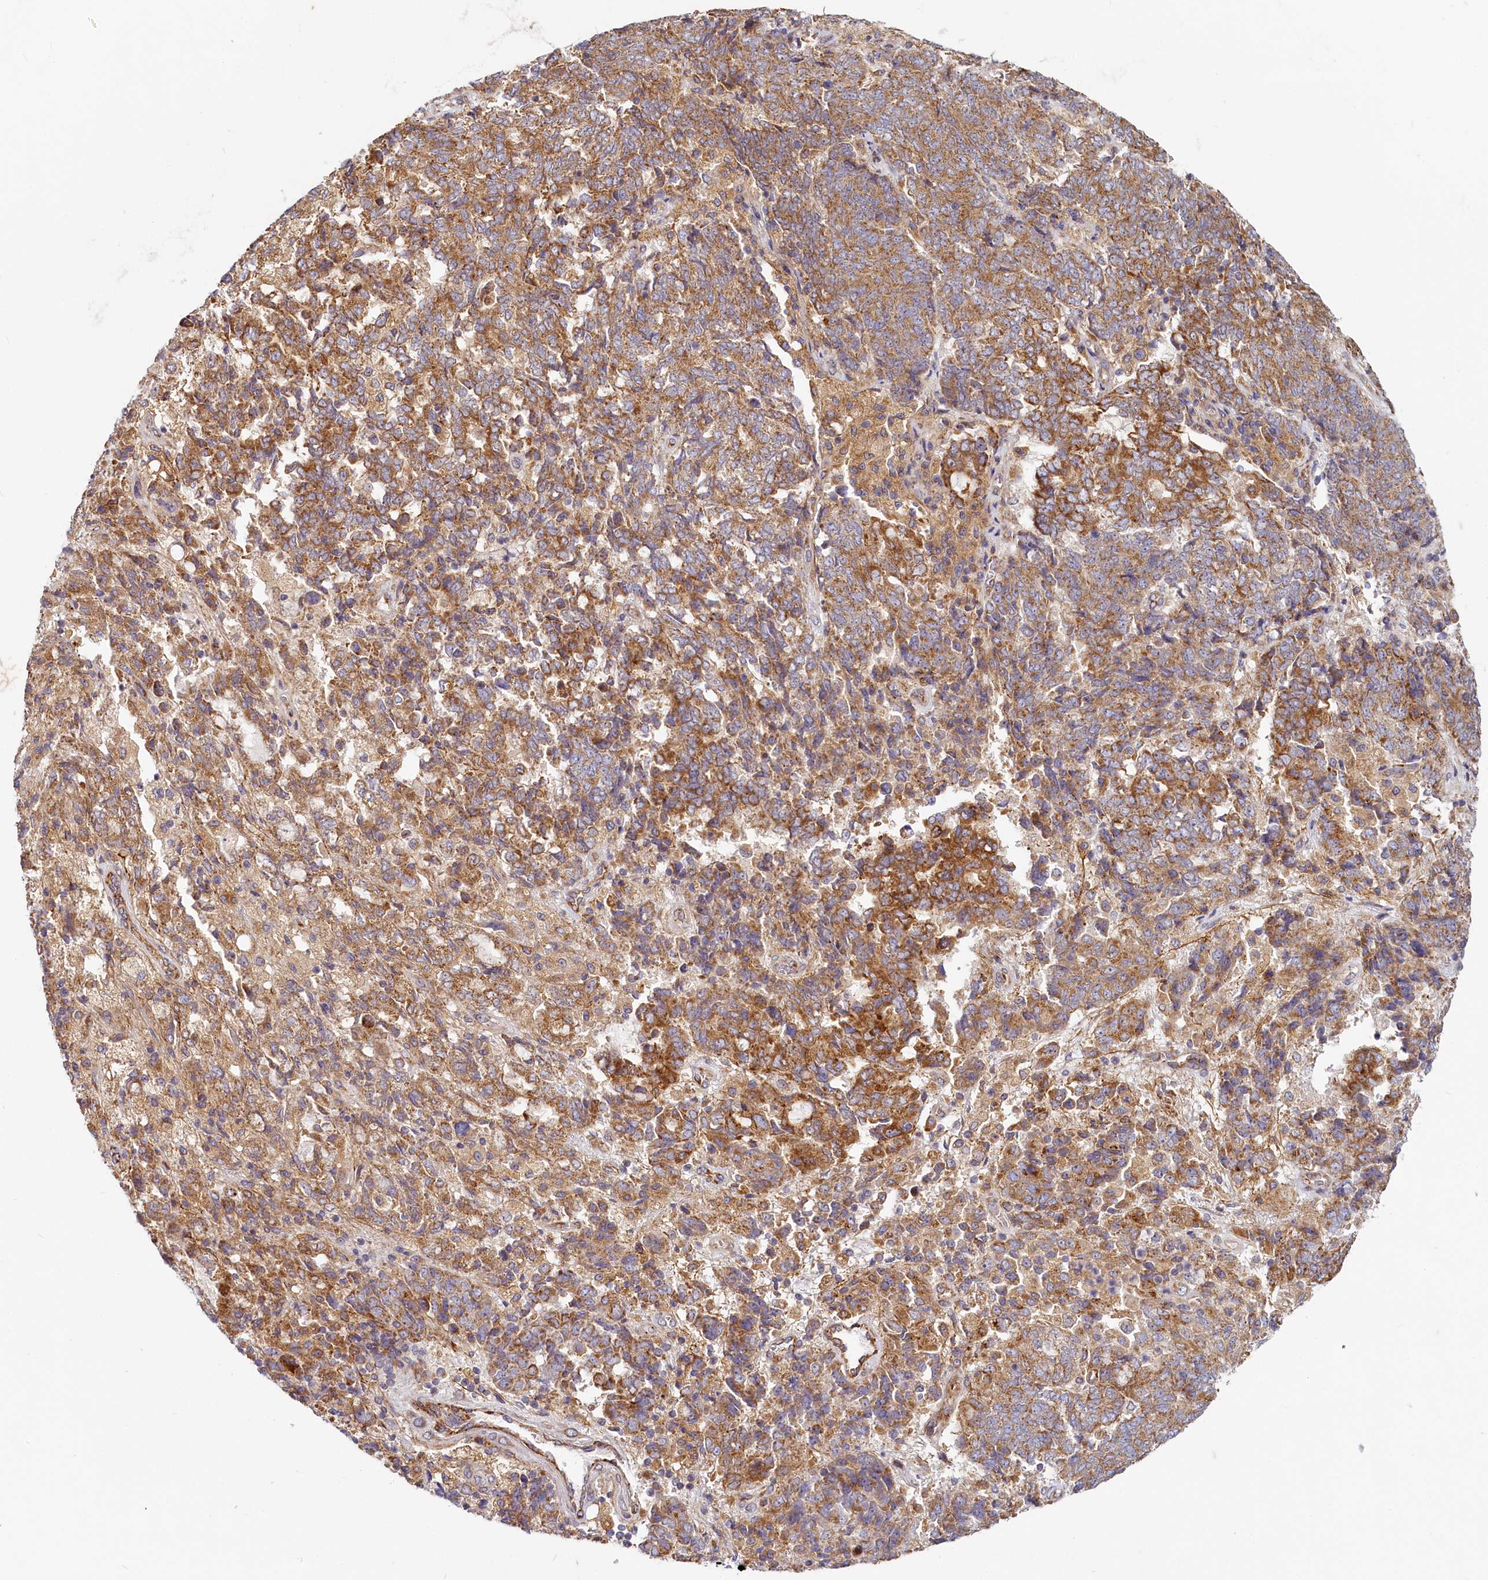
{"staining": {"intensity": "moderate", "quantity": ">75%", "location": "cytoplasmic/membranous"}, "tissue": "endometrial cancer", "cell_type": "Tumor cells", "image_type": "cancer", "snomed": [{"axis": "morphology", "description": "Adenocarcinoma, NOS"}, {"axis": "topography", "description": "Endometrium"}], "caption": "Tumor cells exhibit medium levels of moderate cytoplasmic/membranous positivity in about >75% of cells in endometrial cancer (adenocarcinoma).", "gene": "ADCY2", "patient": {"sex": "female", "age": 80}}